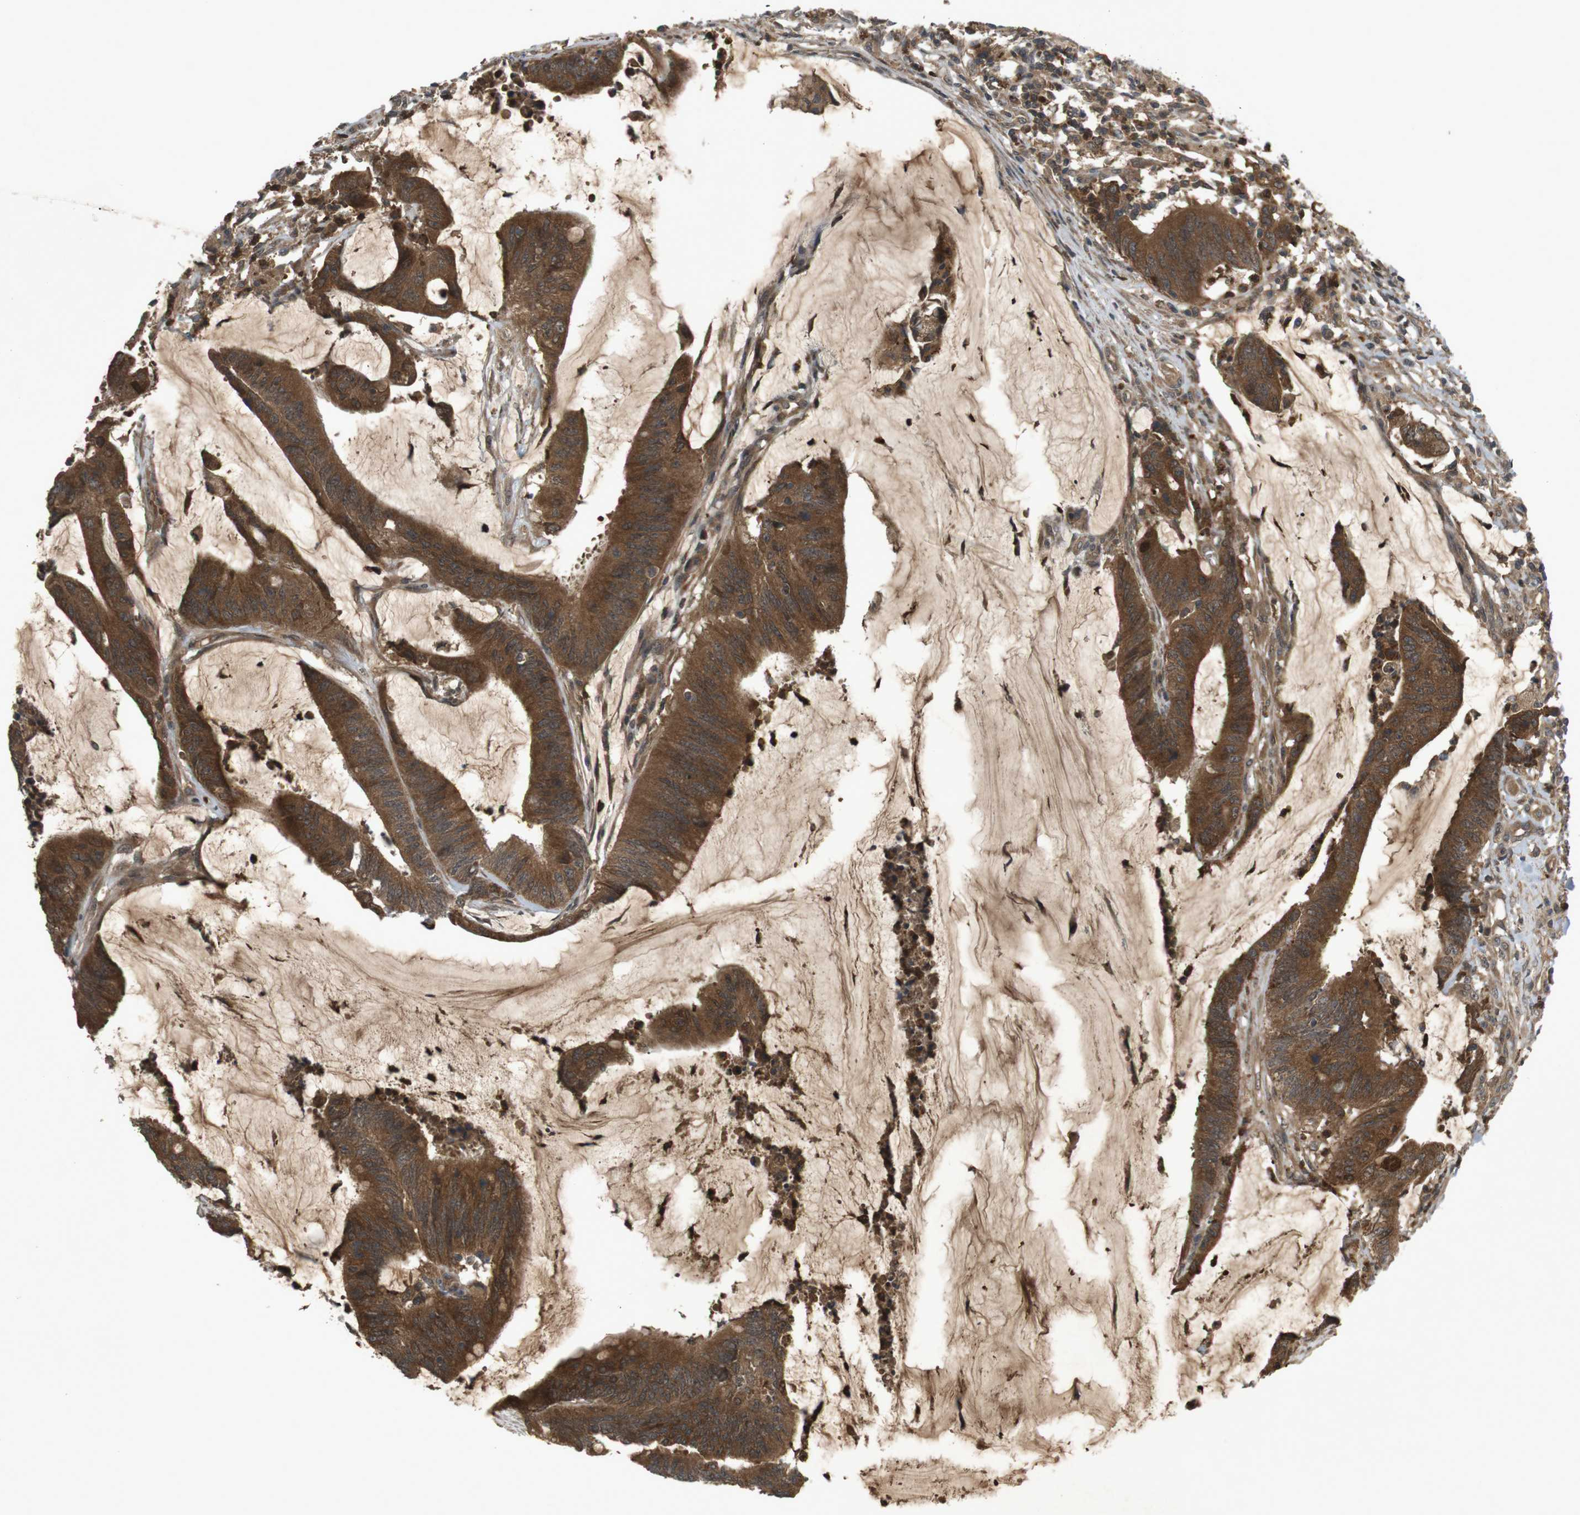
{"staining": {"intensity": "strong", "quantity": ">75%", "location": "cytoplasmic/membranous"}, "tissue": "colorectal cancer", "cell_type": "Tumor cells", "image_type": "cancer", "snomed": [{"axis": "morphology", "description": "Adenocarcinoma, NOS"}, {"axis": "topography", "description": "Rectum"}], "caption": "Immunohistochemical staining of human colorectal cancer (adenocarcinoma) displays high levels of strong cytoplasmic/membranous staining in approximately >75% of tumor cells.", "gene": "NFKBIE", "patient": {"sex": "female", "age": 66}}